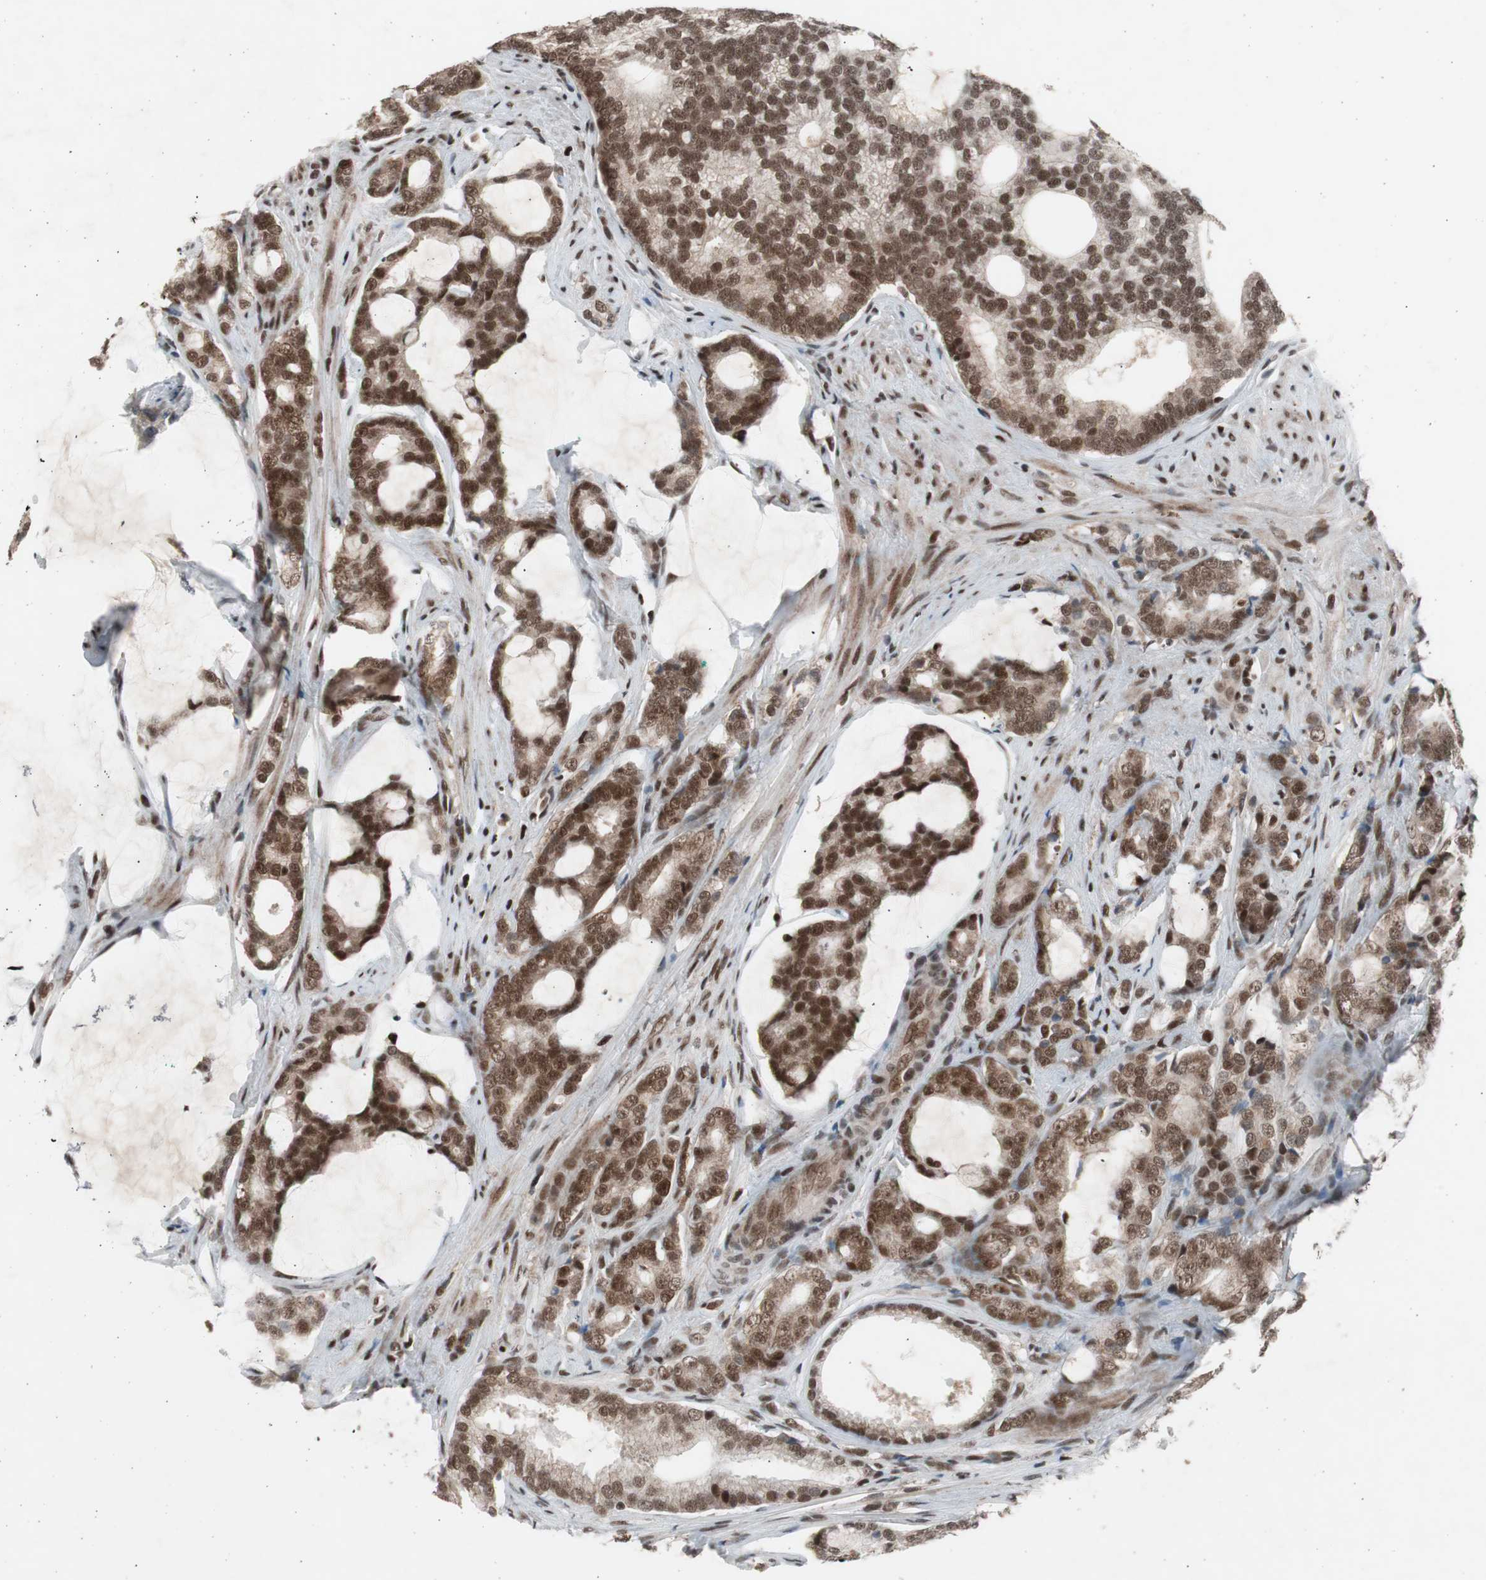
{"staining": {"intensity": "moderate", "quantity": ">75%", "location": "cytoplasmic/membranous,nuclear"}, "tissue": "prostate cancer", "cell_type": "Tumor cells", "image_type": "cancer", "snomed": [{"axis": "morphology", "description": "Adenocarcinoma, Low grade"}, {"axis": "topography", "description": "Prostate"}], "caption": "Prostate low-grade adenocarcinoma tissue reveals moderate cytoplasmic/membranous and nuclear expression in approximately >75% of tumor cells, visualized by immunohistochemistry. The staining was performed using DAB (3,3'-diaminobenzidine), with brown indicating positive protein expression. Nuclei are stained blue with hematoxylin.", "gene": "RPA1", "patient": {"sex": "male", "age": 58}}